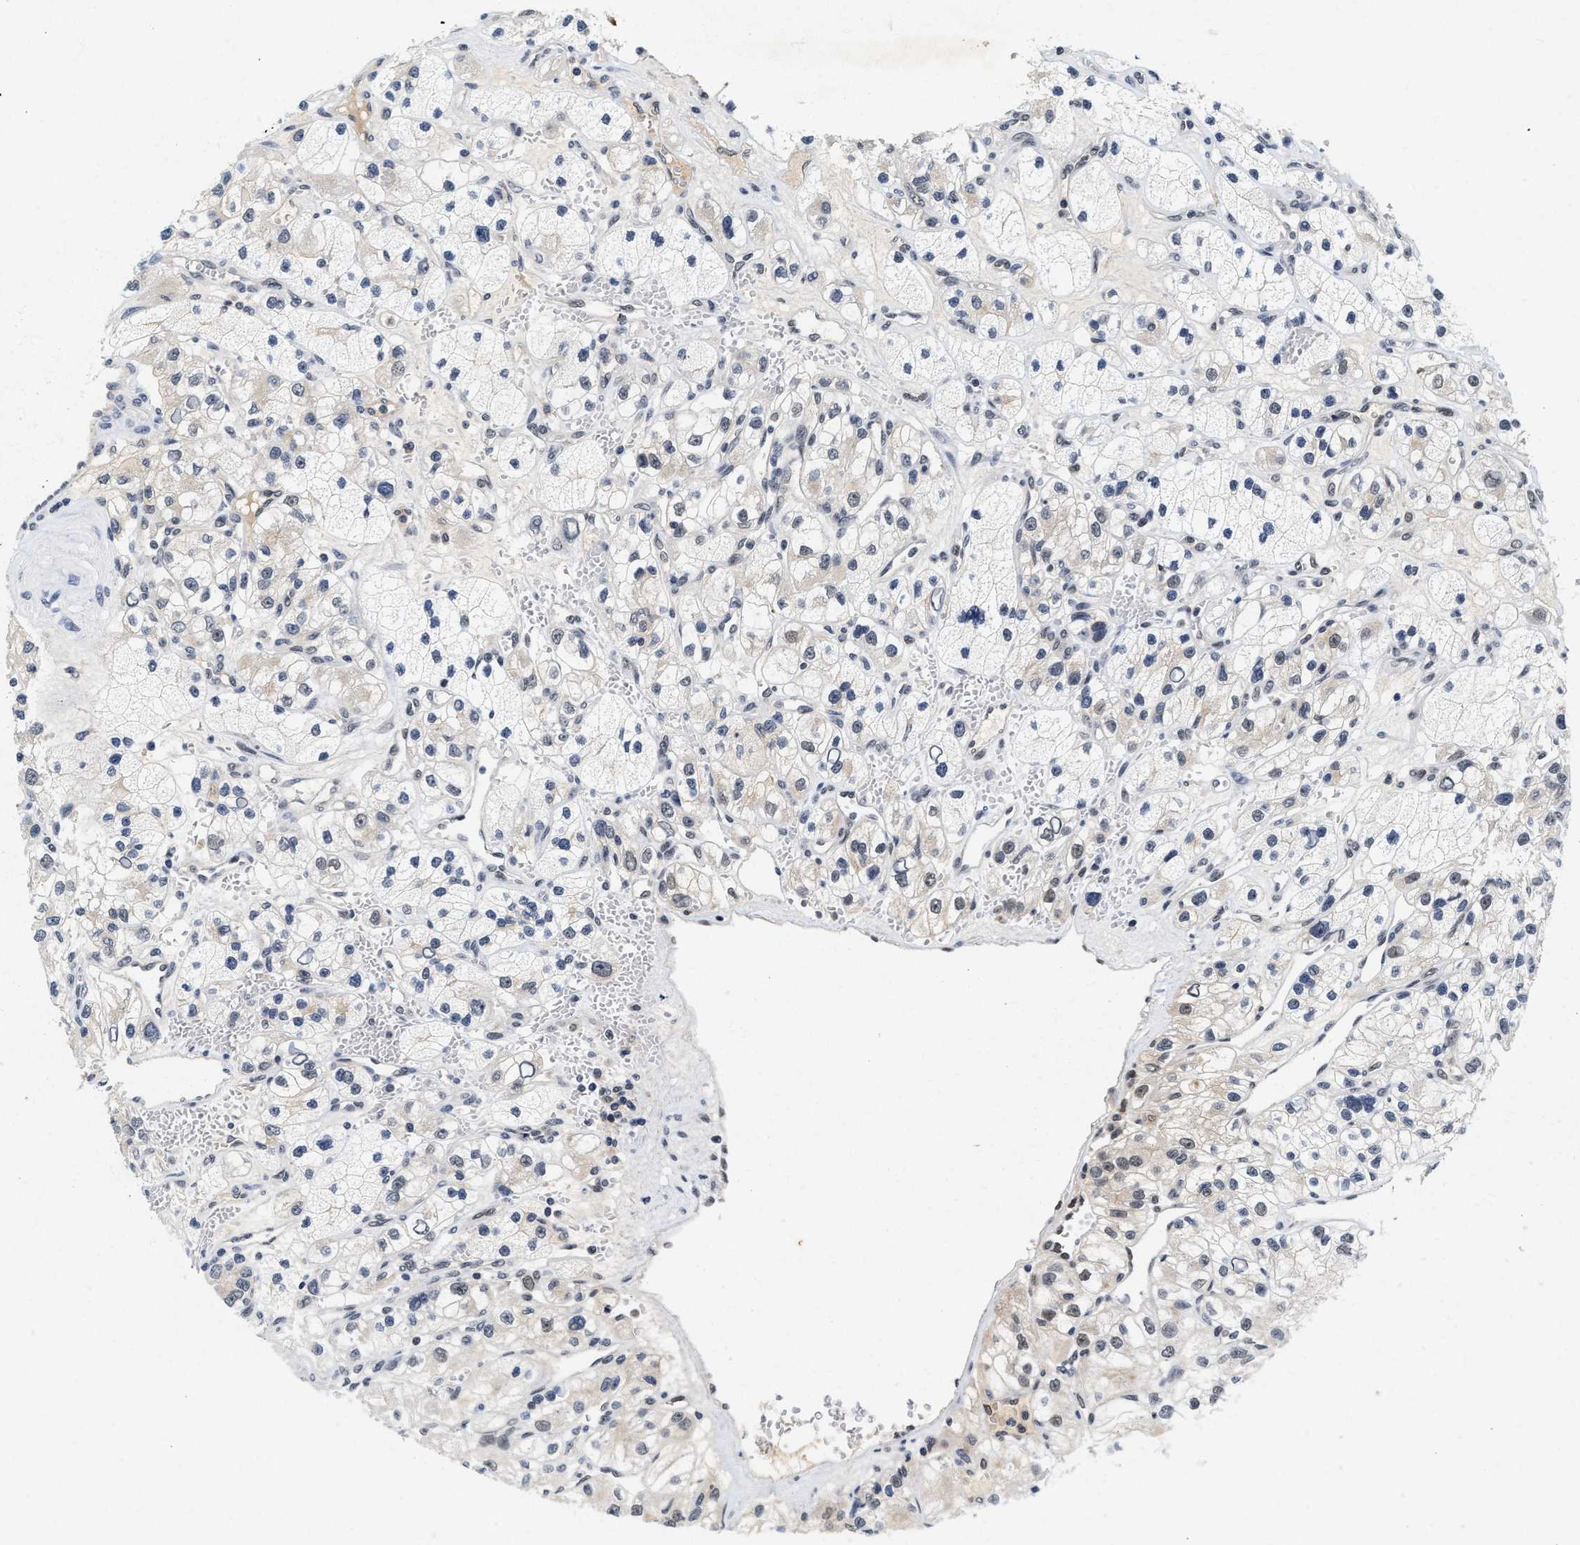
{"staining": {"intensity": "negative", "quantity": "none", "location": "none"}, "tissue": "renal cancer", "cell_type": "Tumor cells", "image_type": "cancer", "snomed": [{"axis": "morphology", "description": "Adenocarcinoma, NOS"}, {"axis": "topography", "description": "Kidney"}], "caption": "This histopathology image is of renal cancer stained with IHC to label a protein in brown with the nuclei are counter-stained blue. There is no staining in tumor cells.", "gene": "INIP", "patient": {"sex": "female", "age": 57}}